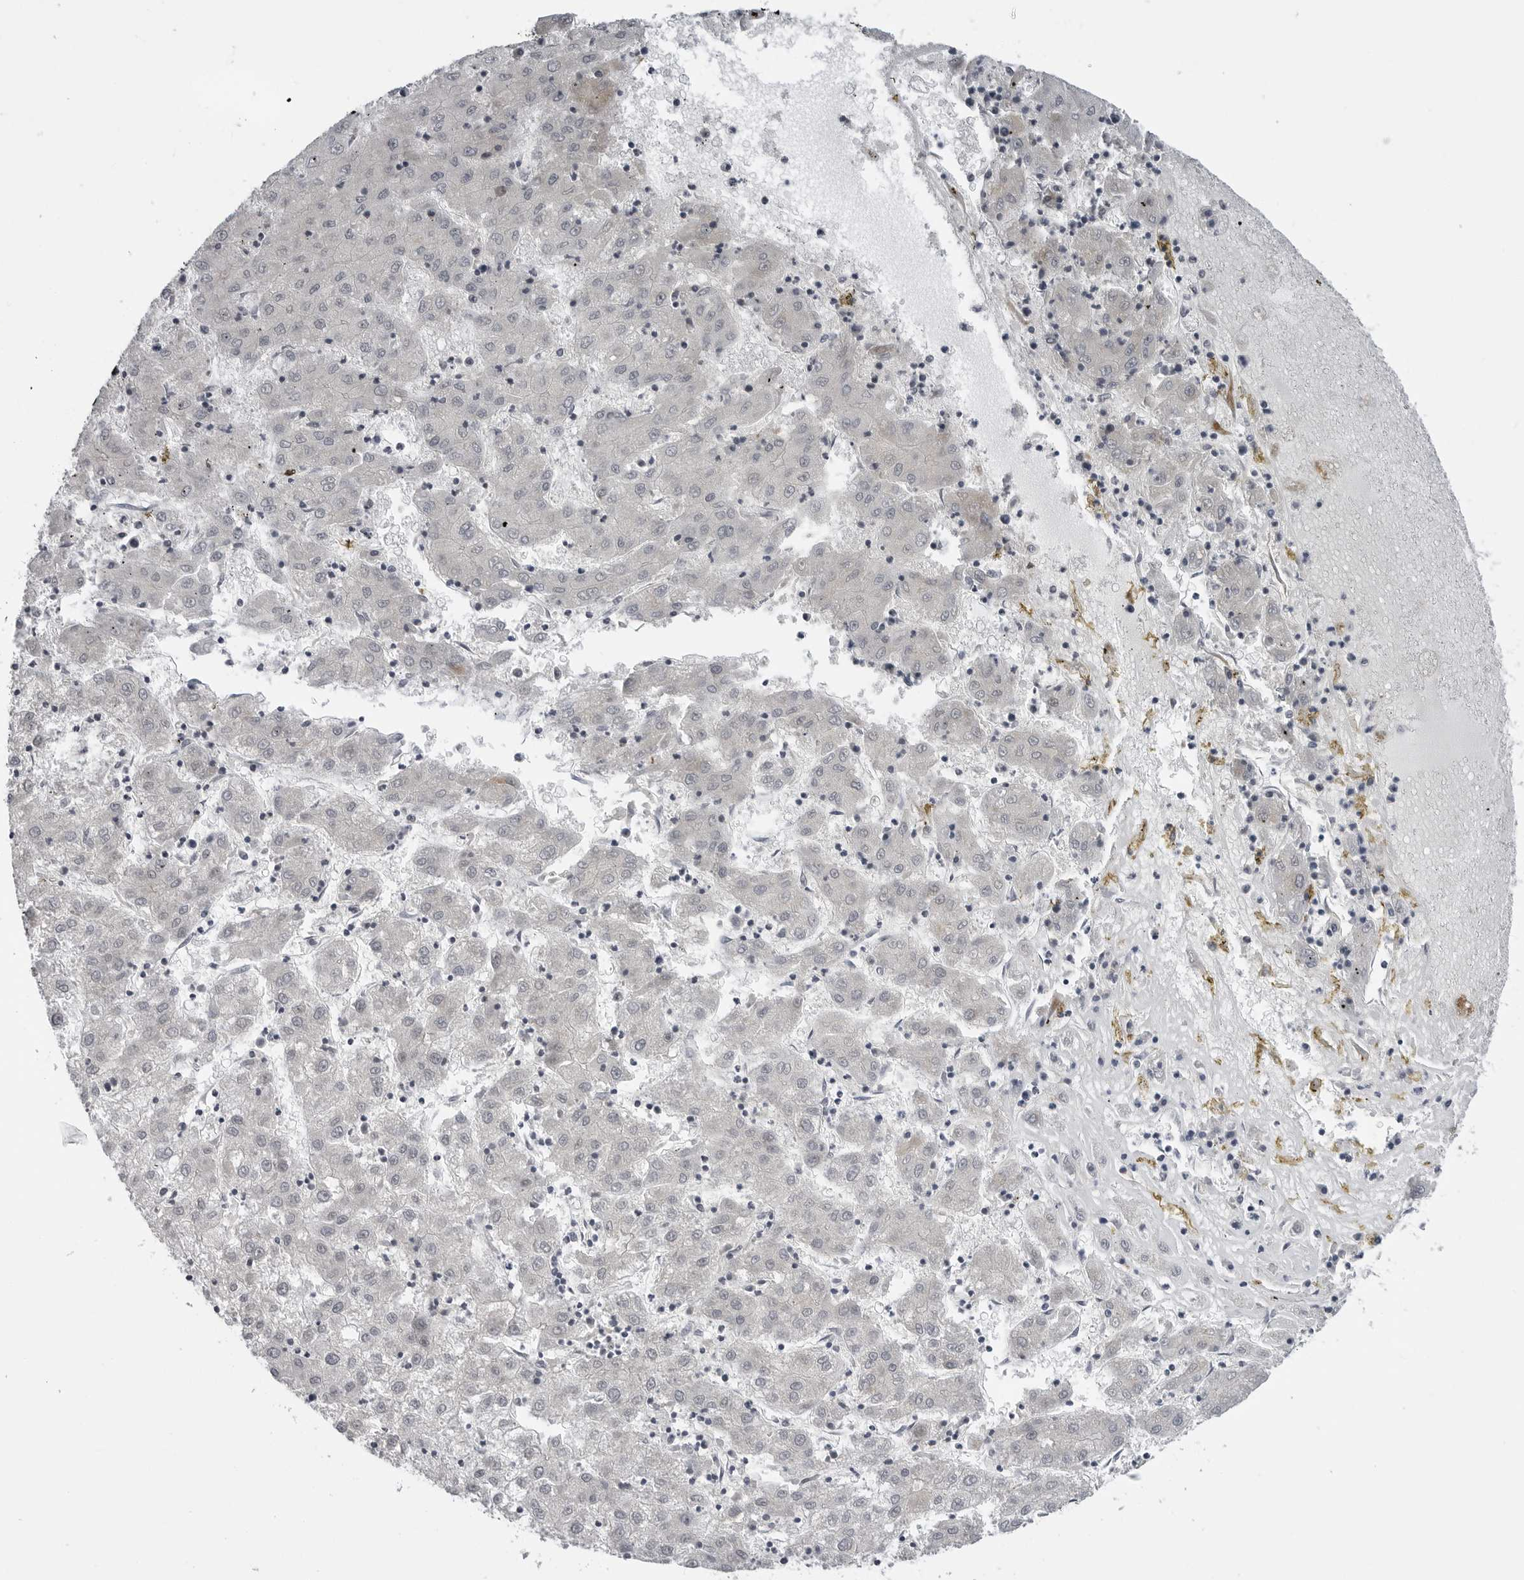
{"staining": {"intensity": "negative", "quantity": "none", "location": "none"}, "tissue": "liver cancer", "cell_type": "Tumor cells", "image_type": "cancer", "snomed": [{"axis": "morphology", "description": "Carcinoma, Hepatocellular, NOS"}, {"axis": "topography", "description": "Liver"}], "caption": "Immunohistochemistry (IHC) photomicrograph of neoplastic tissue: human liver hepatocellular carcinoma stained with DAB (3,3'-diaminobenzidine) reveals no significant protein expression in tumor cells. (Brightfield microscopy of DAB (3,3'-diaminobenzidine) immunohistochemistry at high magnification).", "gene": "ADAMTS5", "patient": {"sex": "male", "age": 72}}